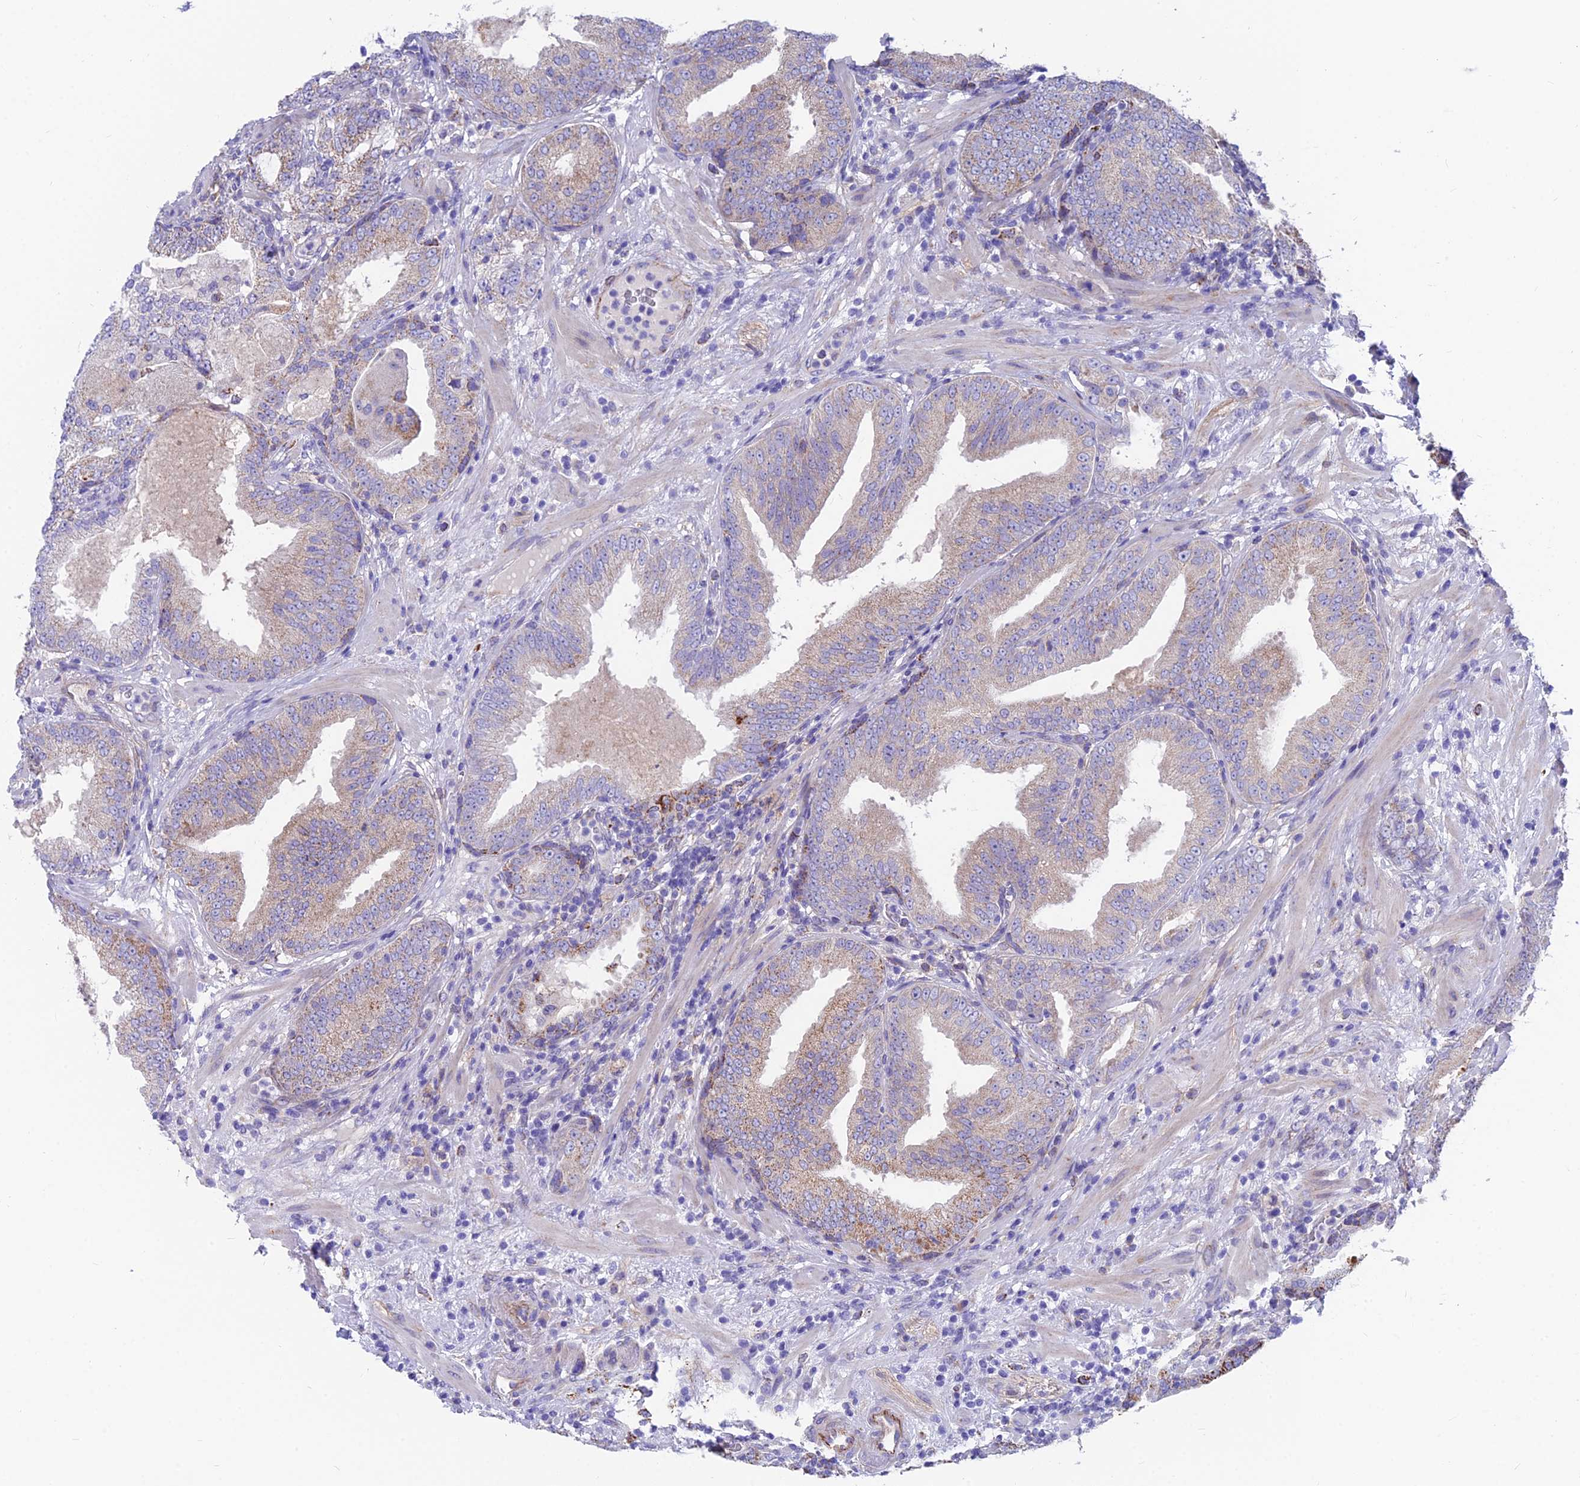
{"staining": {"intensity": "weak", "quantity": "25%-75%", "location": "cytoplasmic/membranous"}, "tissue": "prostate cancer", "cell_type": "Tumor cells", "image_type": "cancer", "snomed": [{"axis": "morphology", "description": "Adenocarcinoma, High grade"}, {"axis": "topography", "description": "Prostate"}], "caption": "Weak cytoplasmic/membranous protein expression is identified in about 25%-75% of tumor cells in prostate cancer. (DAB IHC, brown staining for protein, blue staining for nuclei).", "gene": "TIGD6", "patient": {"sex": "male", "age": 64}}